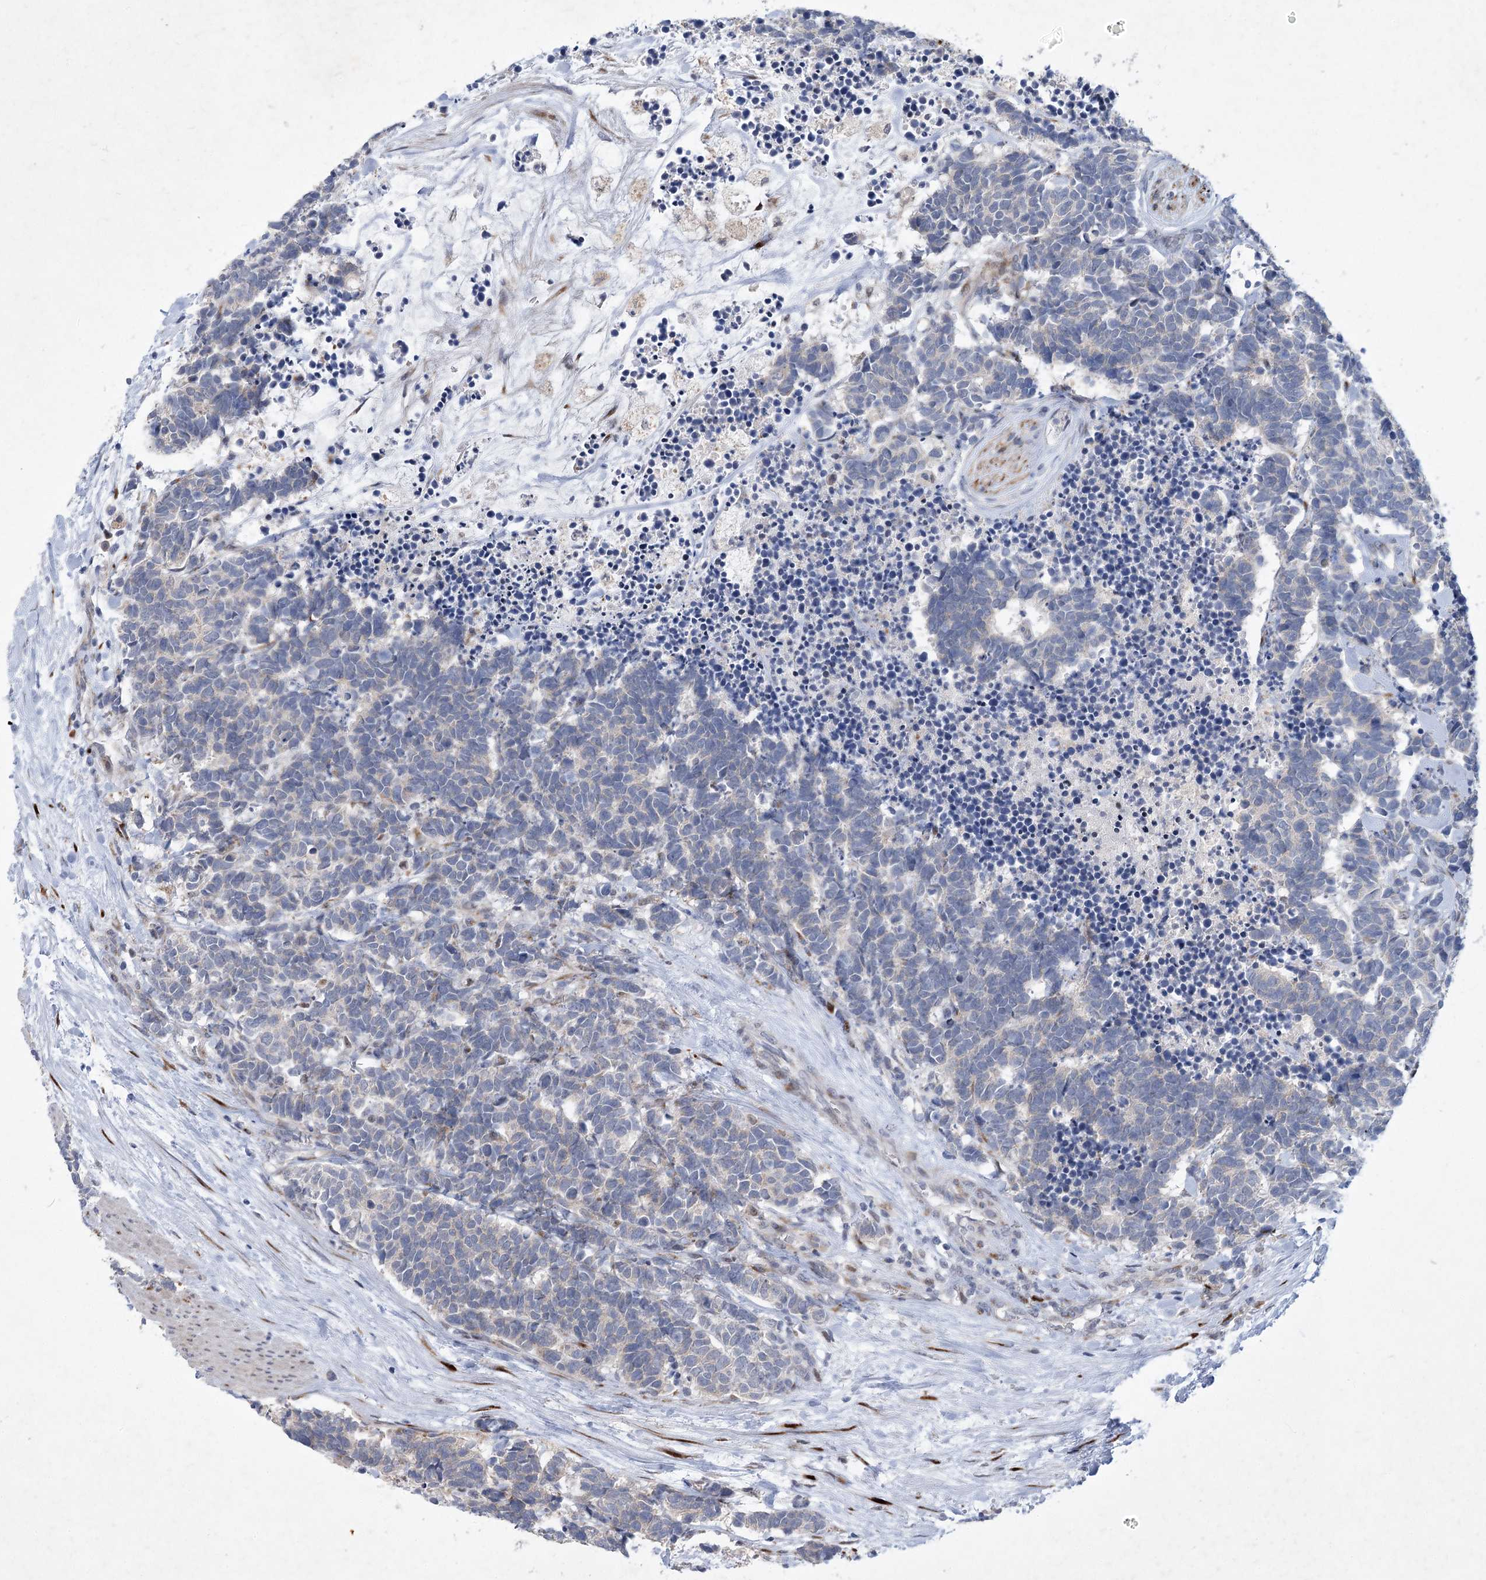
{"staining": {"intensity": "negative", "quantity": "none", "location": "none"}, "tissue": "carcinoid", "cell_type": "Tumor cells", "image_type": "cancer", "snomed": [{"axis": "morphology", "description": "Carcinoma, NOS"}, {"axis": "morphology", "description": "Carcinoid, malignant, NOS"}, {"axis": "topography", "description": "Urinary bladder"}], "caption": "Immunohistochemistry (IHC) image of human carcinoid stained for a protein (brown), which exhibits no positivity in tumor cells.", "gene": "GCNT4", "patient": {"sex": "male", "age": 57}}